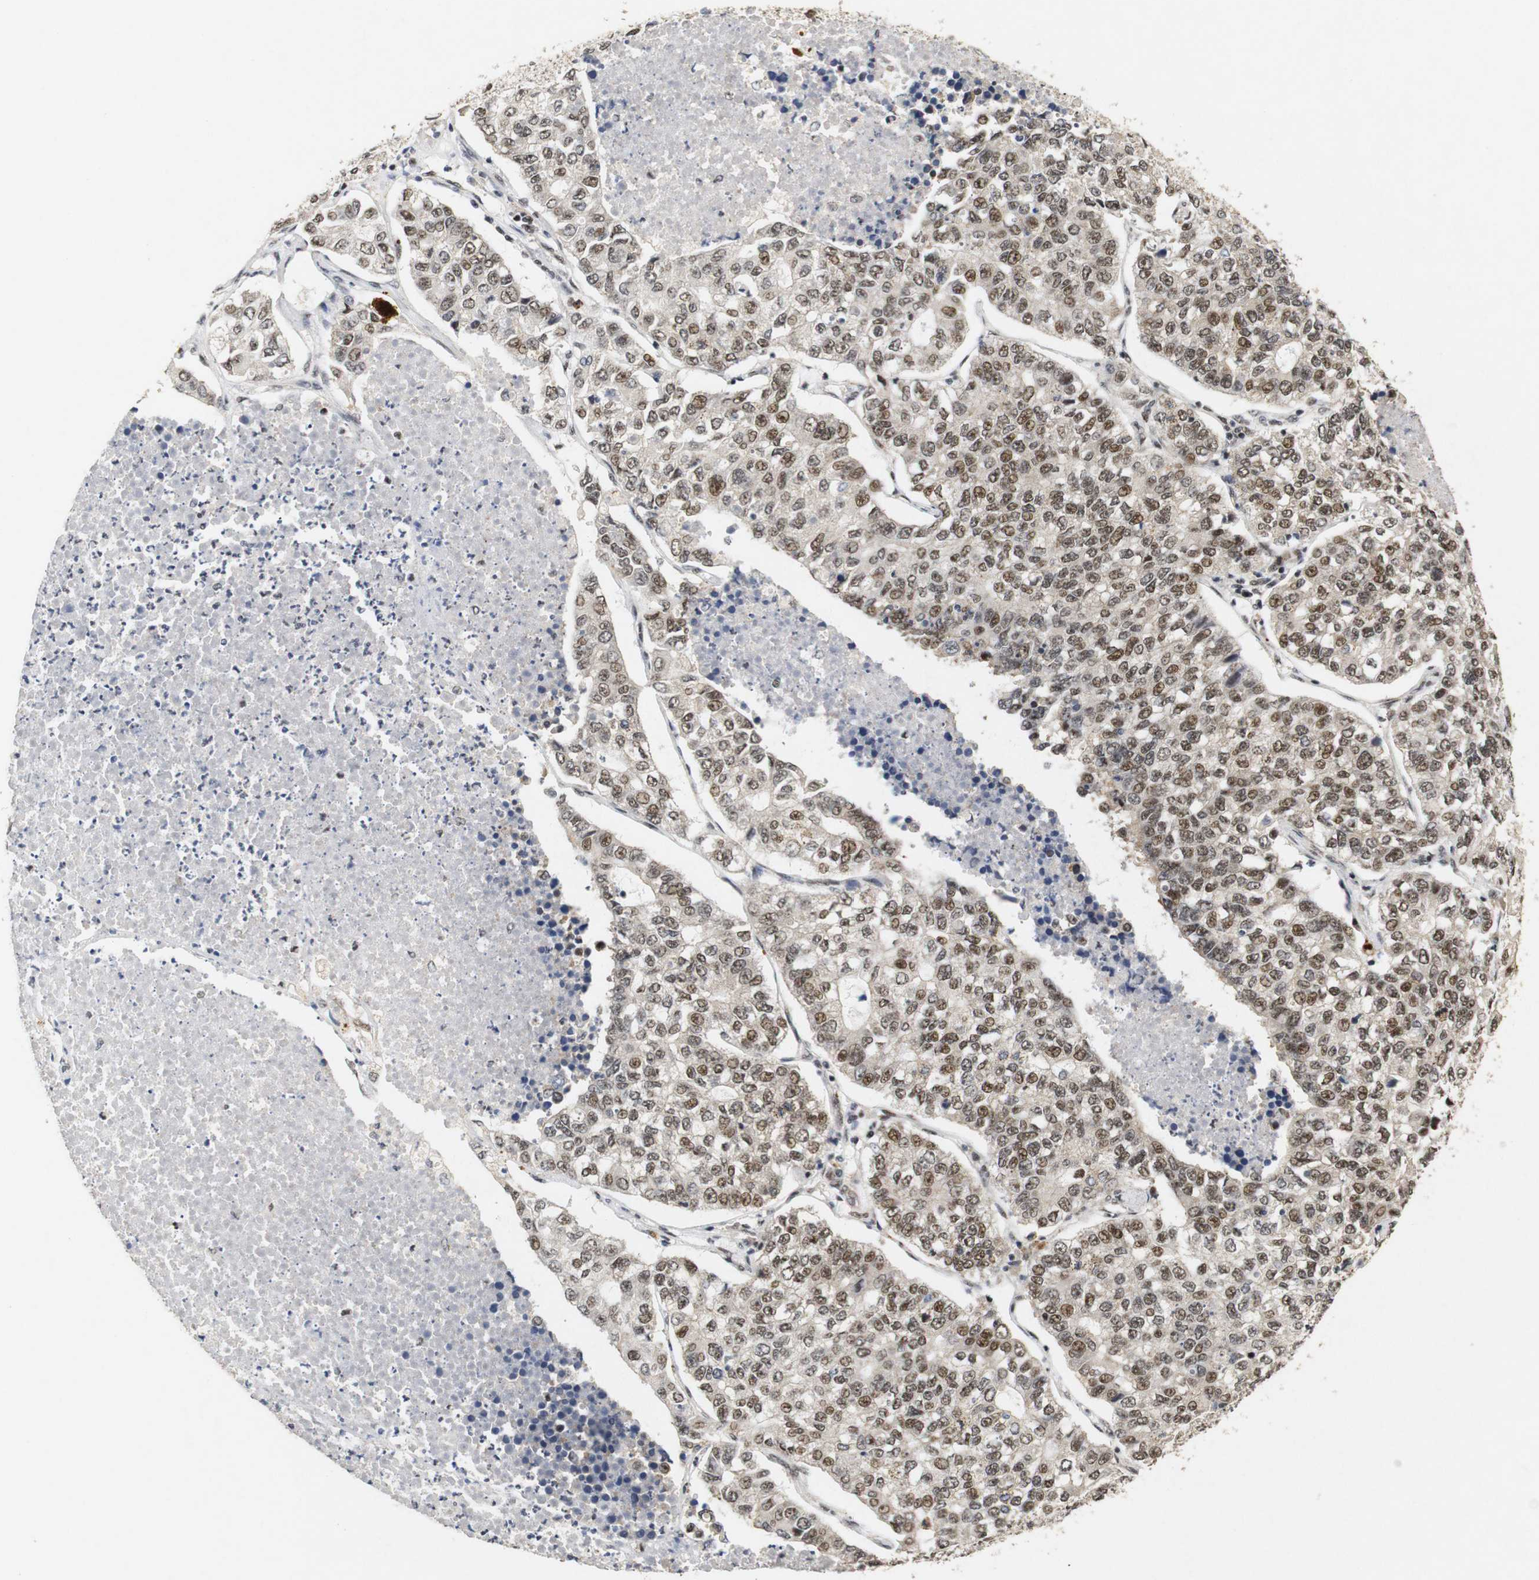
{"staining": {"intensity": "moderate", "quantity": ">75%", "location": "cytoplasmic/membranous,nuclear"}, "tissue": "lung cancer", "cell_type": "Tumor cells", "image_type": "cancer", "snomed": [{"axis": "morphology", "description": "Adenocarcinoma, NOS"}, {"axis": "topography", "description": "Lung"}], "caption": "Moderate cytoplasmic/membranous and nuclear staining is present in about >75% of tumor cells in adenocarcinoma (lung). (DAB (3,3'-diaminobenzidine) IHC, brown staining for protein, blue staining for nuclei).", "gene": "PYM1", "patient": {"sex": "male", "age": 49}}